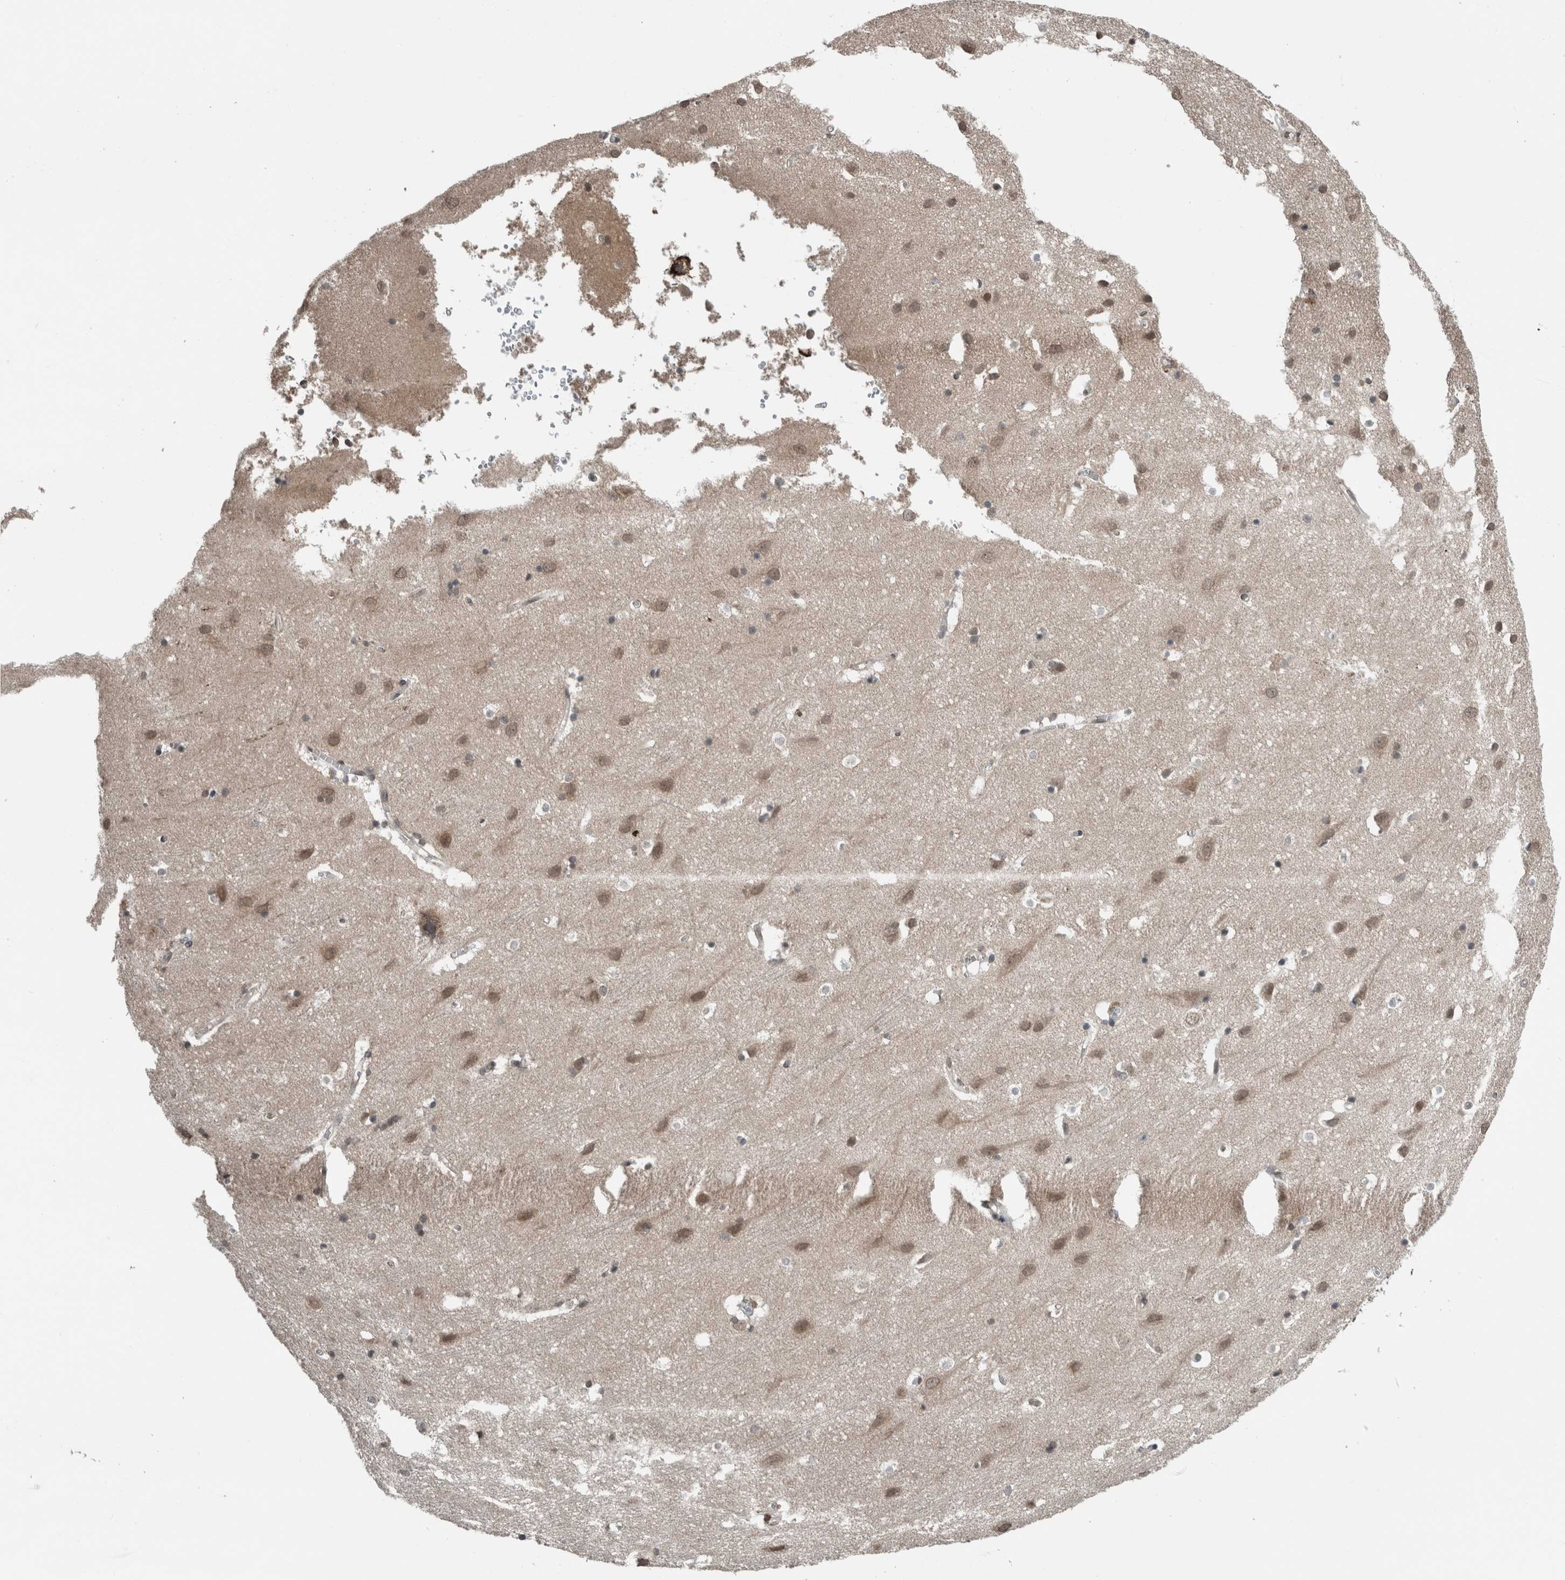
{"staining": {"intensity": "negative", "quantity": "none", "location": "none"}, "tissue": "cerebral cortex", "cell_type": "Endothelial cells", "image_type": "normal", "snomed": [{"axis": "morphology", "description": "Normal tissue, NOS"}, {"axis": "topography", "description": "Cerebral cortex"}], "caption": "There is no significant staining in endothelial cells of cerebral cortex. Nuclei are stained in blue.", "gene": "SPAG7", "patient": {"sex": "male", "age": 54}}